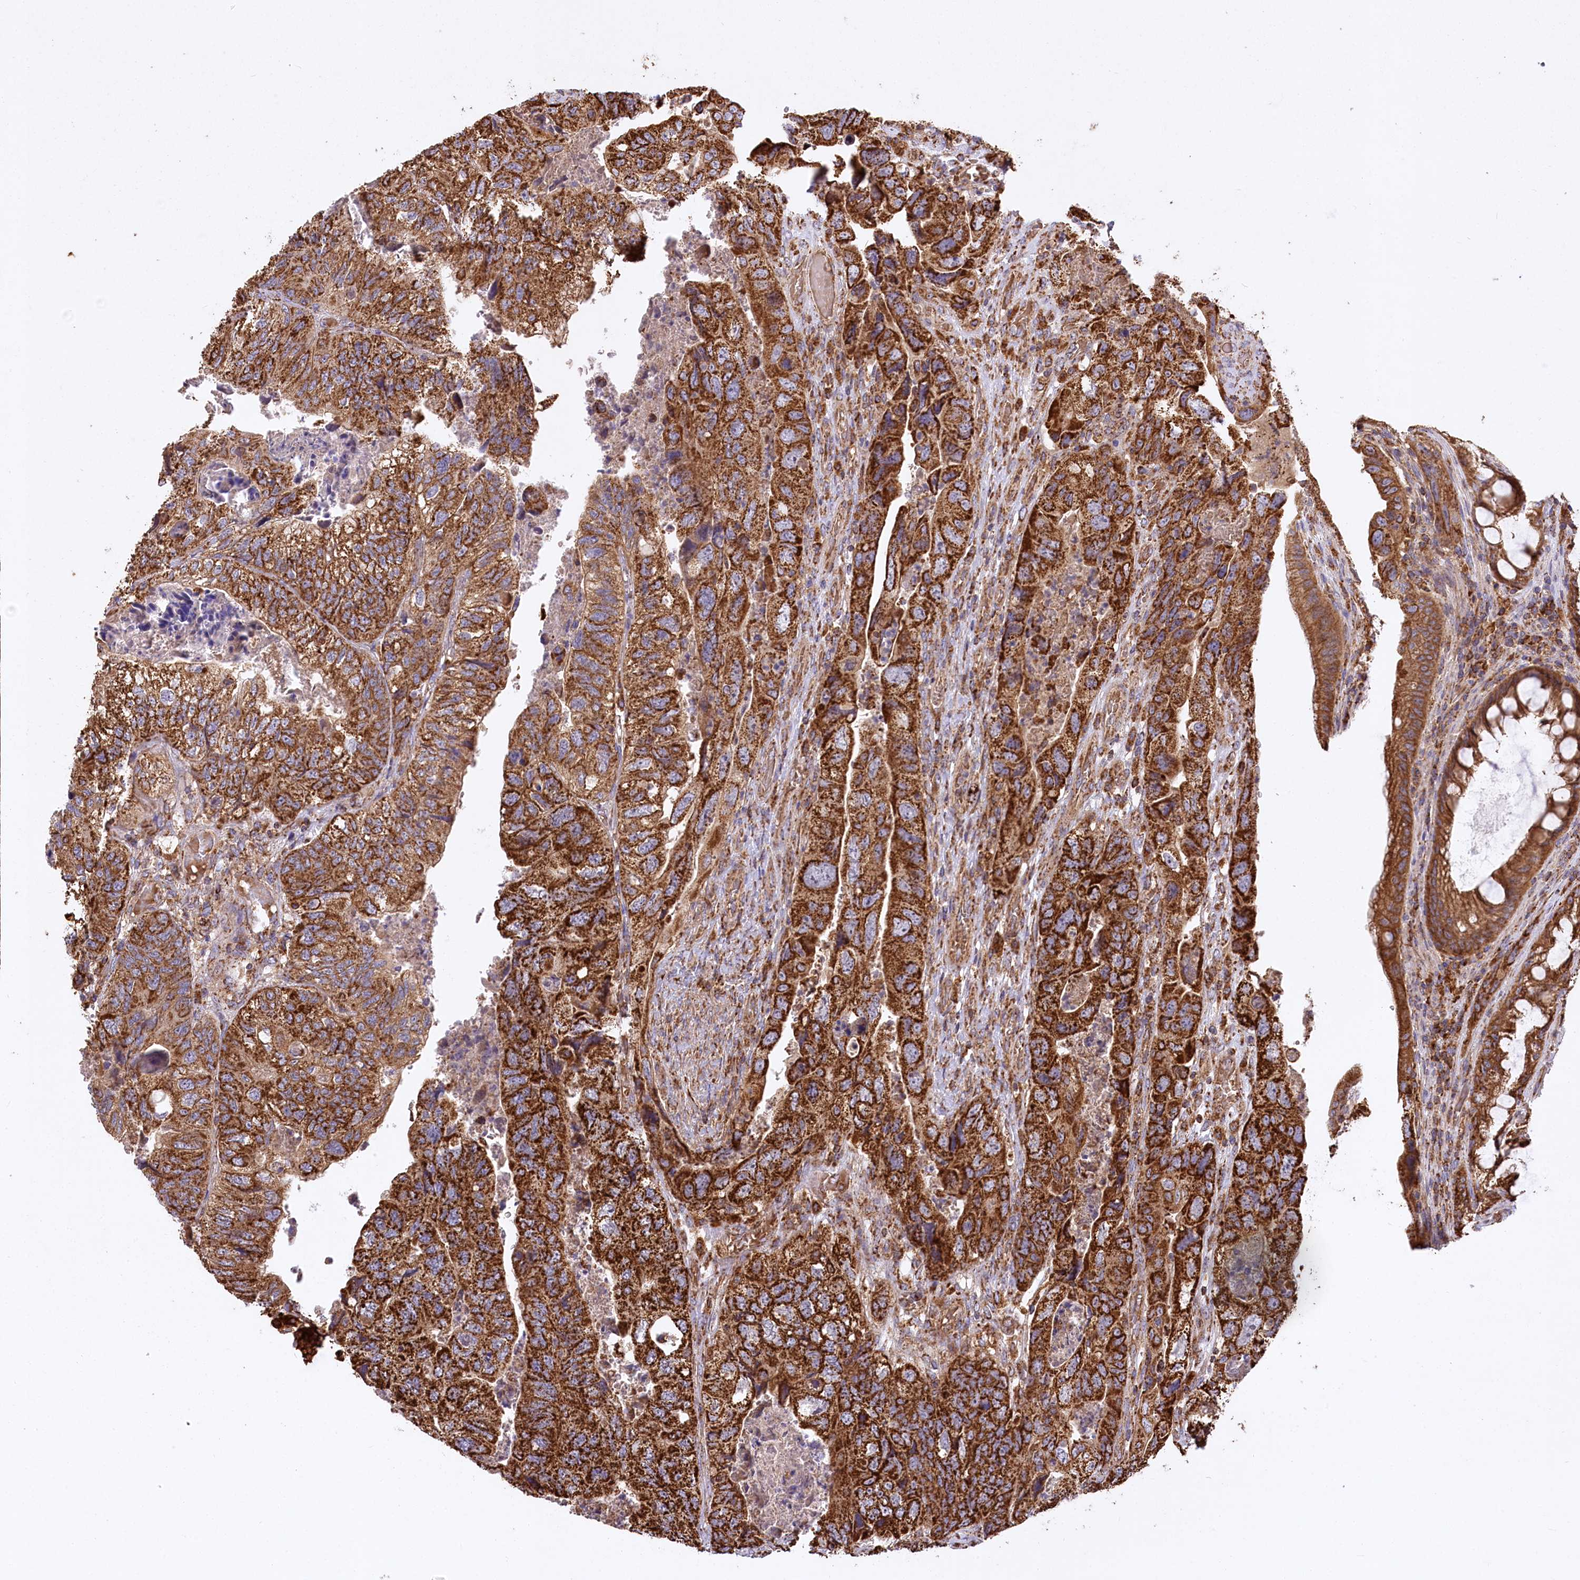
{"staining": {"intensity": "strong", "quantity": ">75%", "location": "cytoplasmic/membranous"}, "tissue": "colorectal cancer", "cell_type": "Tumor cells", "image_type": "cancer", "snomed": [{"axis": "morphology", "description": "Adenocarcinoma, NOS"}, {"axis": "topography", "description": "Rectum"}], "caption": "The histopathology image reveals staining of colorectal cancer, revealing strong cytoplasmic/membranous protein positivity (brown color) within tumor cells.", "gene": "CARD19", "patient": {"sex": "male", "age": 63}}